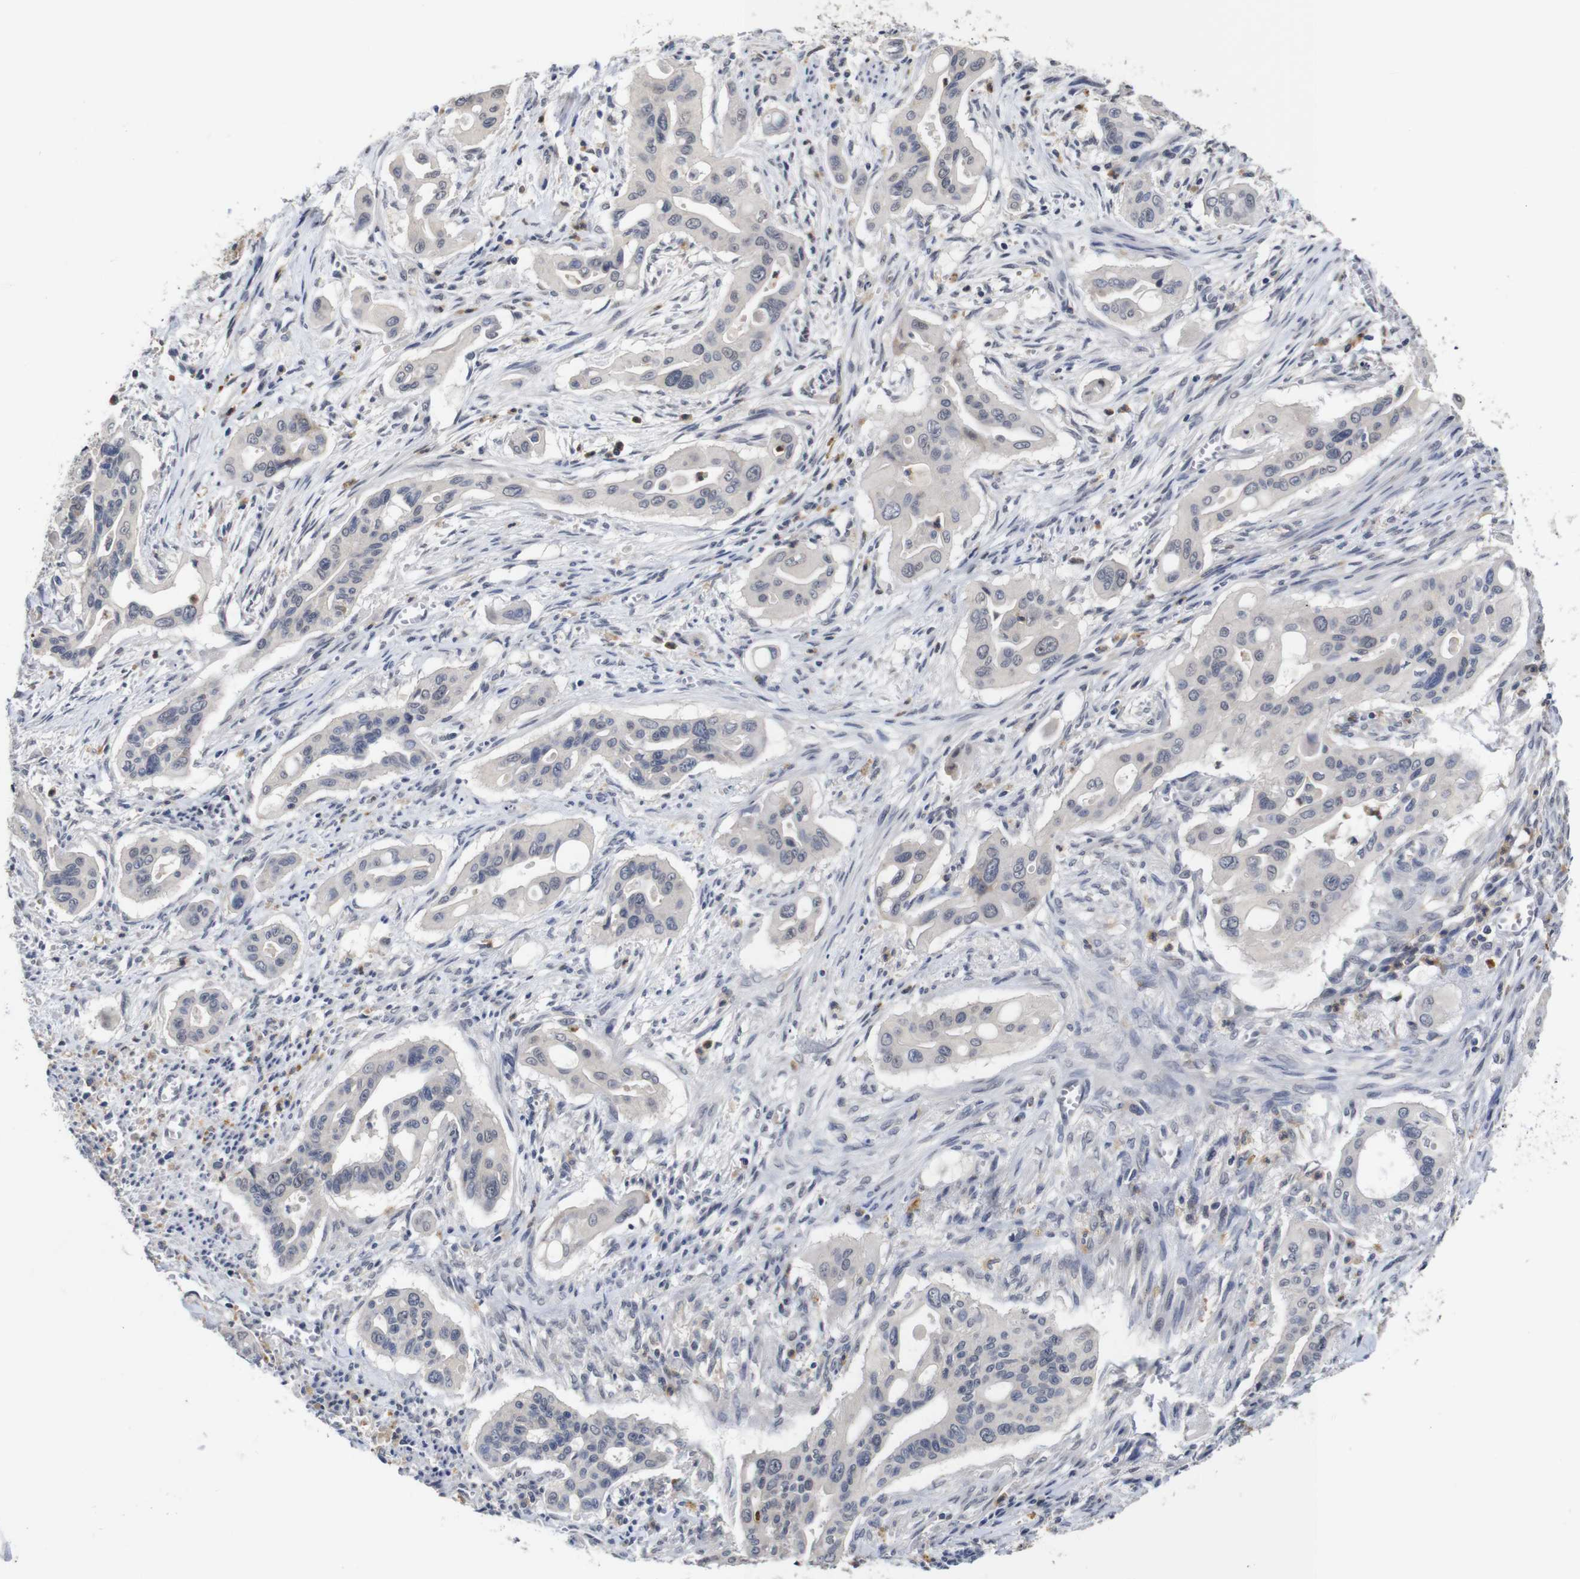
{"staining": {"intensity": "negative", "quantity": "none", "location": "none"}, "tissue": "pancreatic cancer", "cell_type": "Tumor cells", "image_type": "cancer", "snomed": [{"axis": "morphology", "description": "Adenocarcinoma, NOS"}, {"axis": "topography", "description": "Pancreas"}], "caption": "Pancreatic cancer (adenocarcinoma) stained for a protein using immunohistochemistry (IHC) shows no positivity tumor cells.", "gene": "NTRK3", "patient": {"sex": "male", "age": 77}}